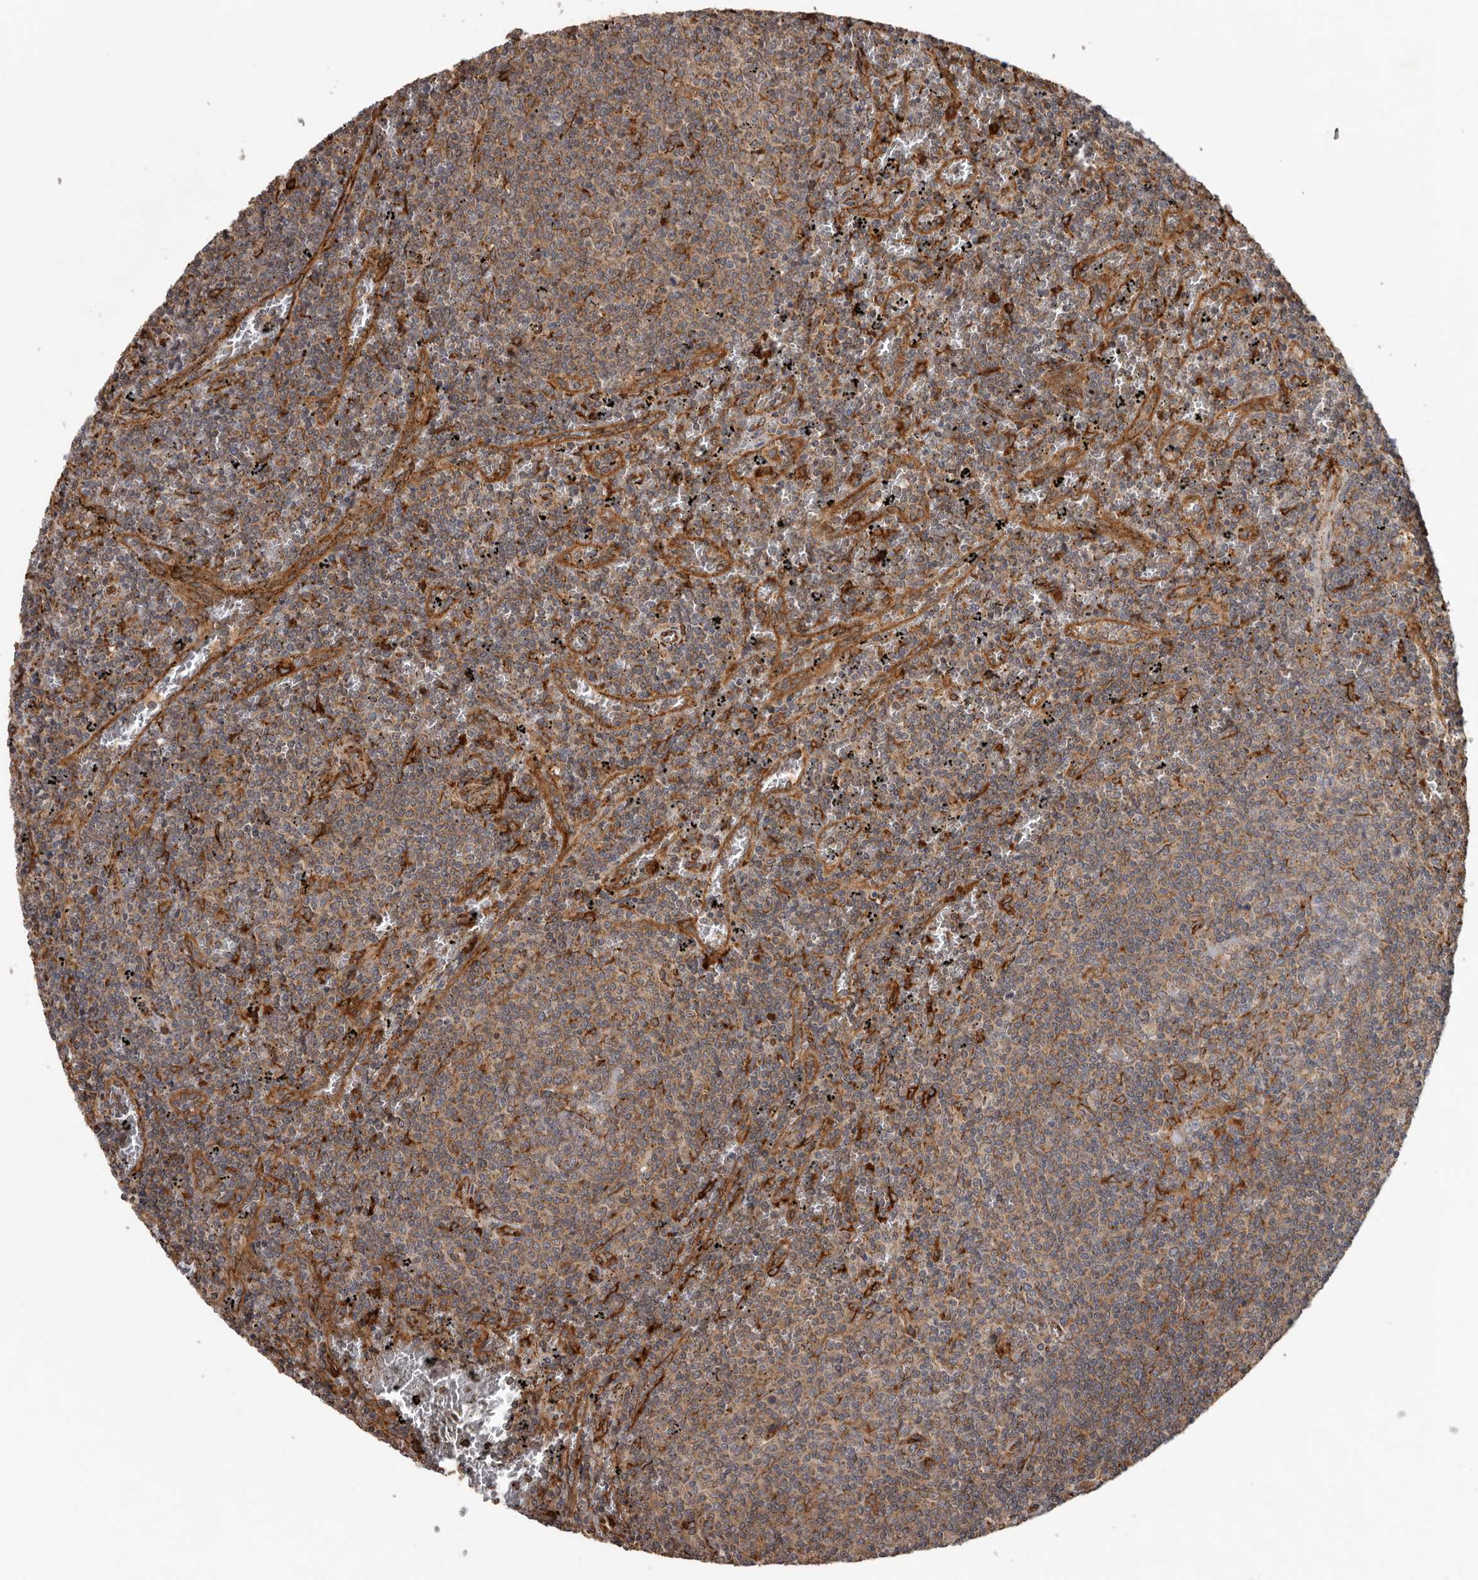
{"staining": {"intensity": "moderate", "quantity": ">75%", "location": "cytoplasmic/membranous"}, "tissue": "lymphoma", "cell_type": "Tumor cells", "image_type": "cancer", "snomed": [{"axis": "morphology", "description": "Malignant lymphoma, non-Hodgkin's type, Low grade"}, {"axis": "topography", "description": "Spleen"}], "caption": "Immunohistochemistry image of neoplastic tissue: human lymphoma stained using immunohistochemistry (IHC) shows medium levels of moderate protein expression localized specifically in the cytoplasmic/membranous of tumor cells, appearing as a cytoplasmic/membranous brown color.", "gene": "CEP350", "patient": {"sex": "female", "age": 50}}